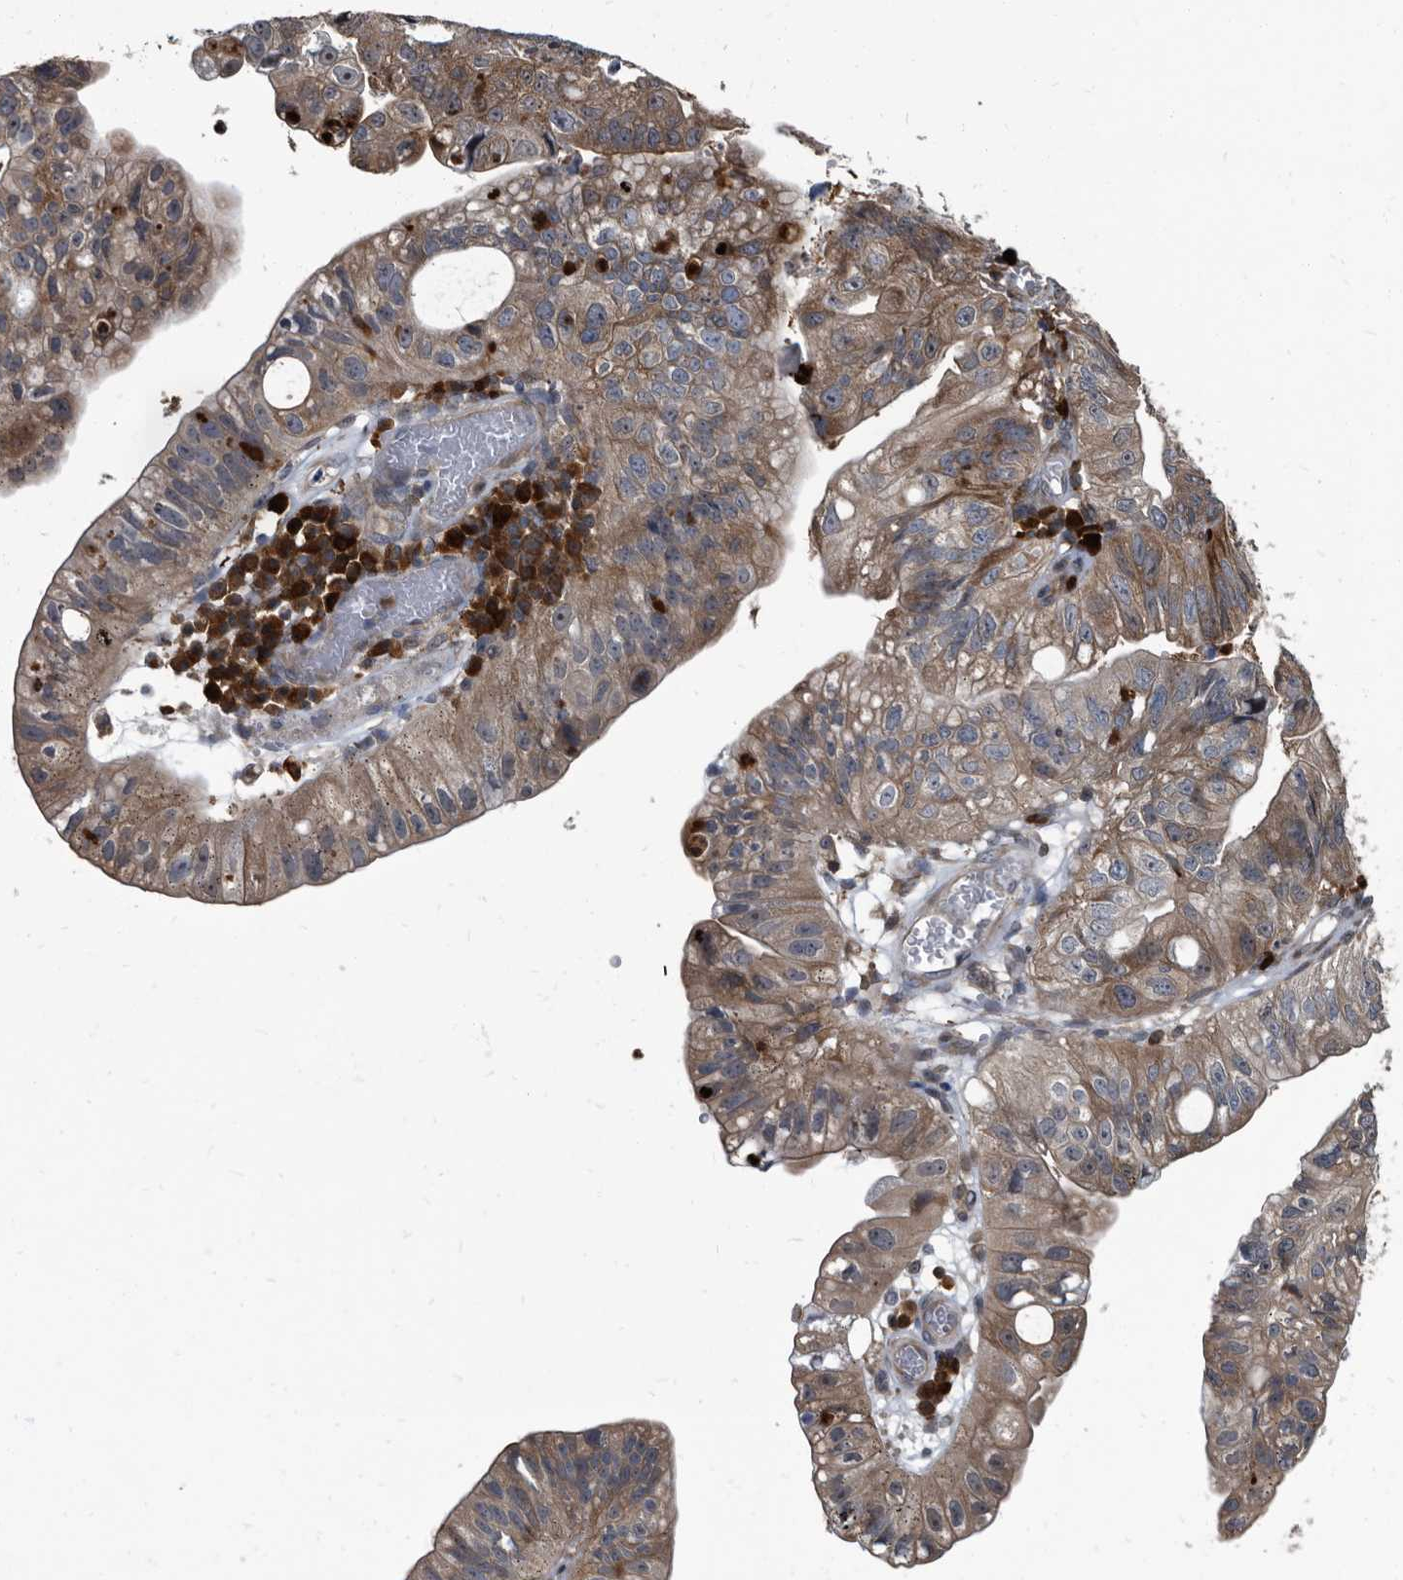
{"staining": {"intensity": "moderate", "quantity": ">75%", "location": "cytoplasmic/membranous"}, "tissue": "stomach cancer", "cell_type": "Tumor cells", "image_type": "cancer", "snomed": [{"axis": "morphology", "description": "Adenocarcinoma, NOS"}, {"axis": "topography", "description": "Stomach"}], "caption": "The image exhibits staining of stomach cancer, revealing moderate cytoplasmic/membranous protein staining (brown color) within tumor cells. The staining was performed using DAB (3,3'-diaminobenzidine) to visualize the protein expression in brown, while the nuclei were stained in blue with hematoxylin (Magnification: 20x).", "gene": "CDV3", "patient": {"sex": "male", "age": 59}}